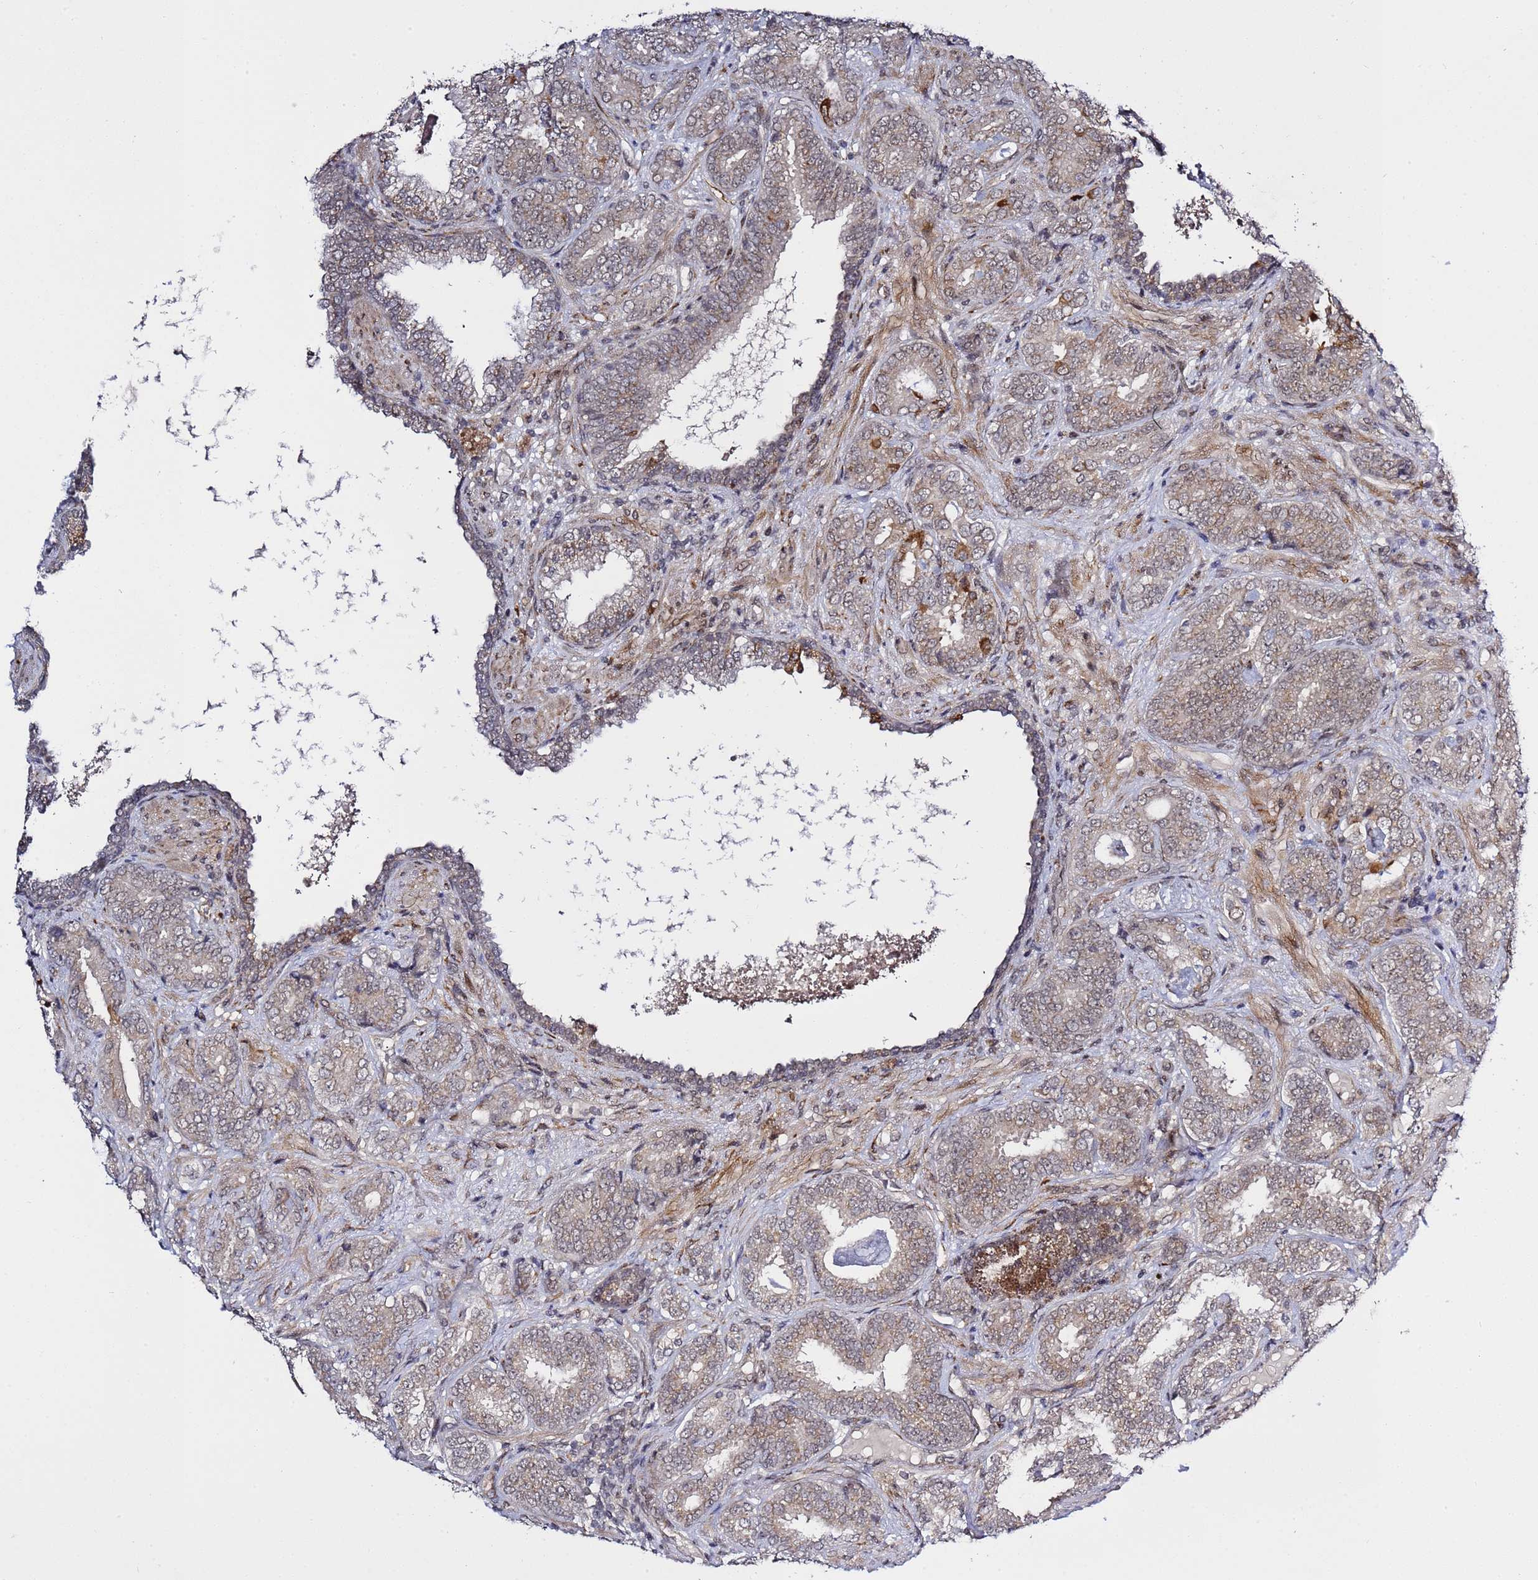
{"staining": {"intensity": "weak", "quantity": ">75%", "location": "cytoplasmic/membranous,nuclear"}, "tissue": "prostate cancer", "cell_type": "Tumor cells", "image_type": "cancer", "snomed": [{"axis": "morphology", "description": "Adenocarcinoma, High grade"}, {"axis": "topography", "description": "Prostate"}], "caption": "Weak cytoplasmic/membranous and nuclear protein positivity is identified in about >75% of tumor cells in prostate cancer (high-grade adenocarcinoma).", "gene": "POLR2D", "patient": {"sex": "male", "age": 71}}